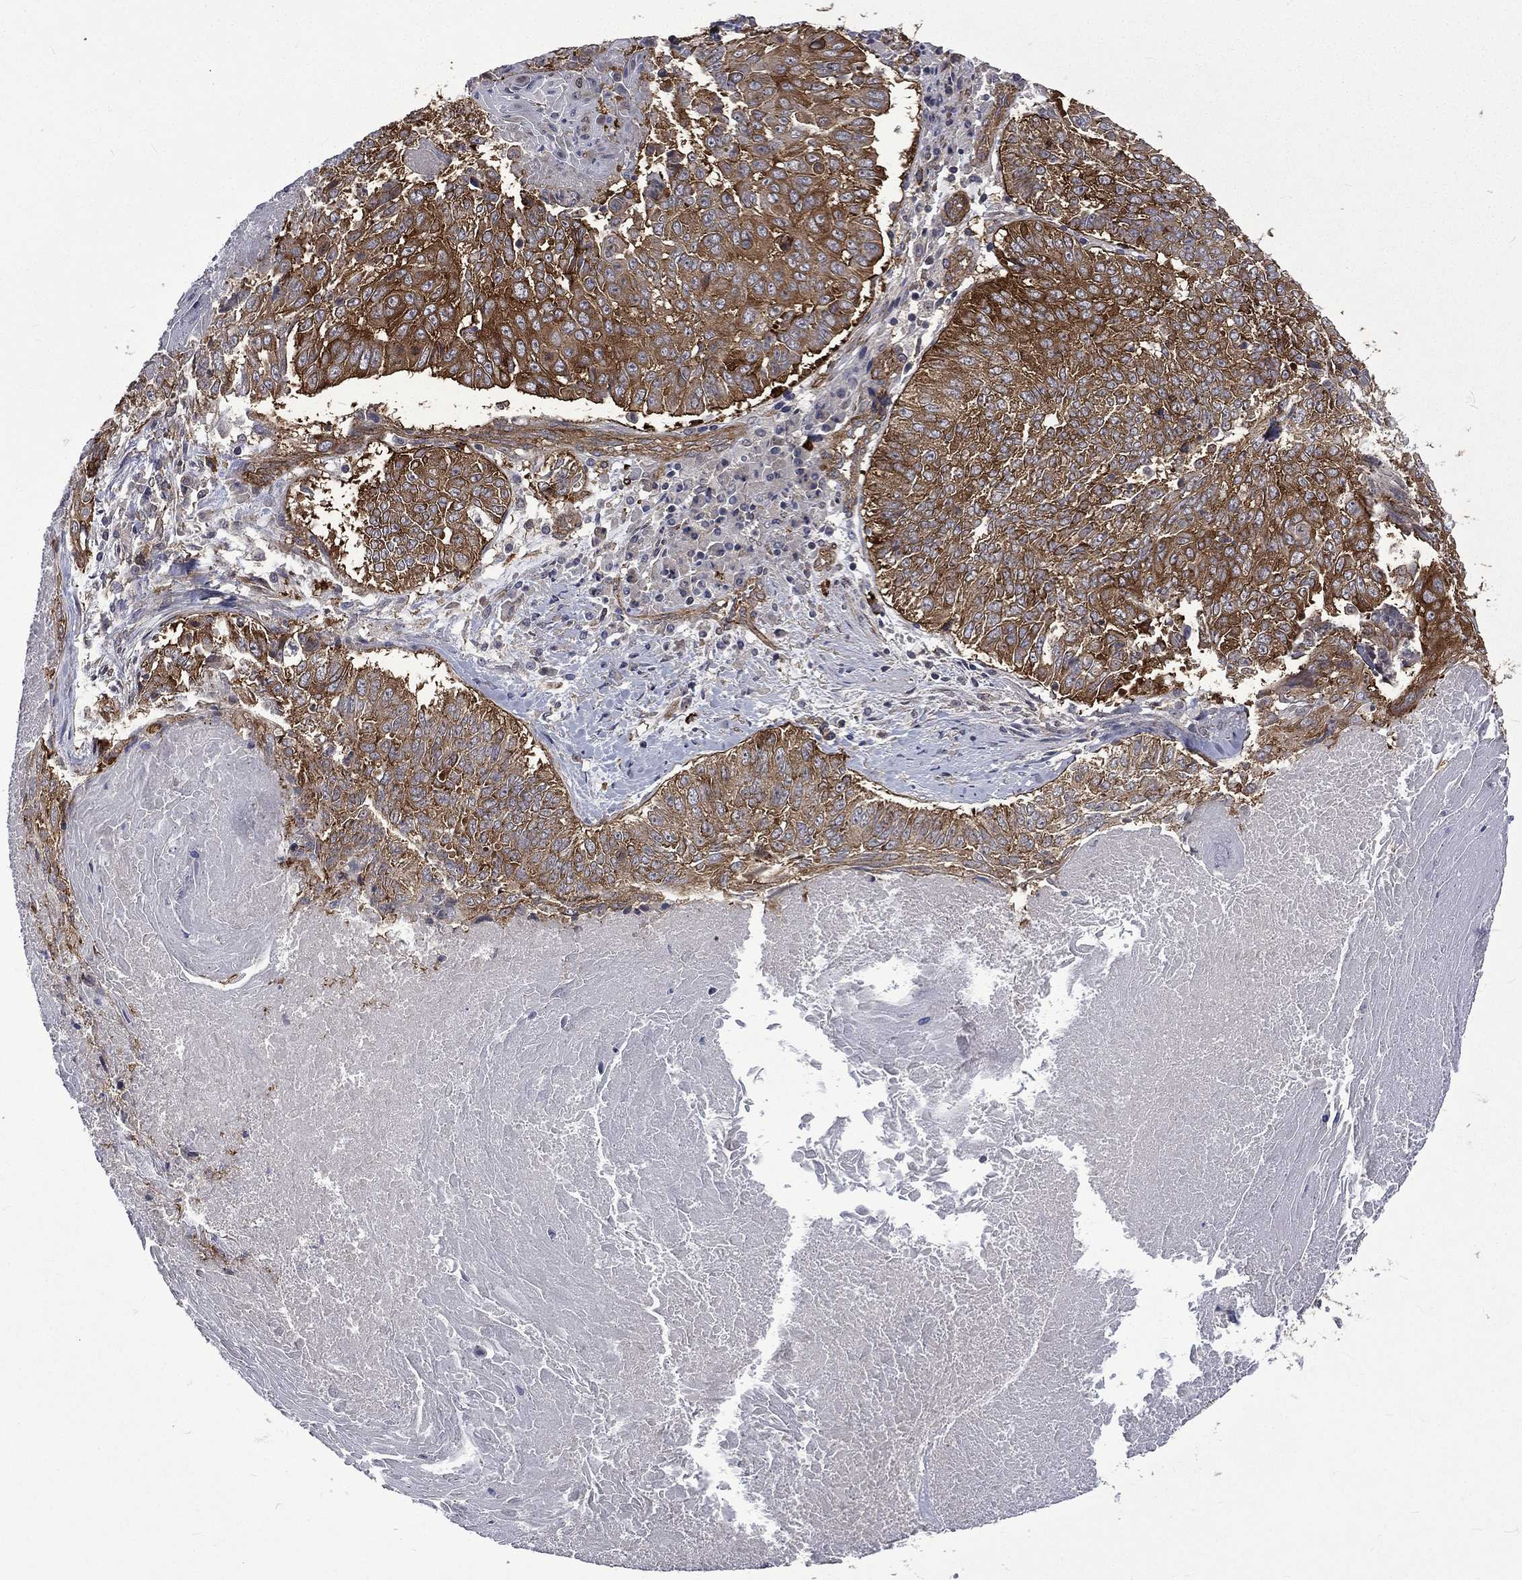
{"staining": {"intensity": "strong", "quantity": "25%-75%", "location": "cytoplasmic/membranous"}, "tissue": "lung cancer", "cell_type": "Tumor cells", "image_type": "cancer", "snomed": [{"axis": "morphology", "description": "Squamous cell carcinoma, NOS"}, {"axis": "topography", "description": "Lung"}], "caption": "Protein analysis of lung cancer (squamous cell carcinoma) tissue demonstrates strong cytoplasmic/membranous staining in about 25%-75% of tumor cells. Using DAB (brown) and hematoxylin (blue) stains, captured at high magnification using brightfield microscopy.", "gene": "PPFIBP1", "patient": {"sex": "male", "age": 64}}